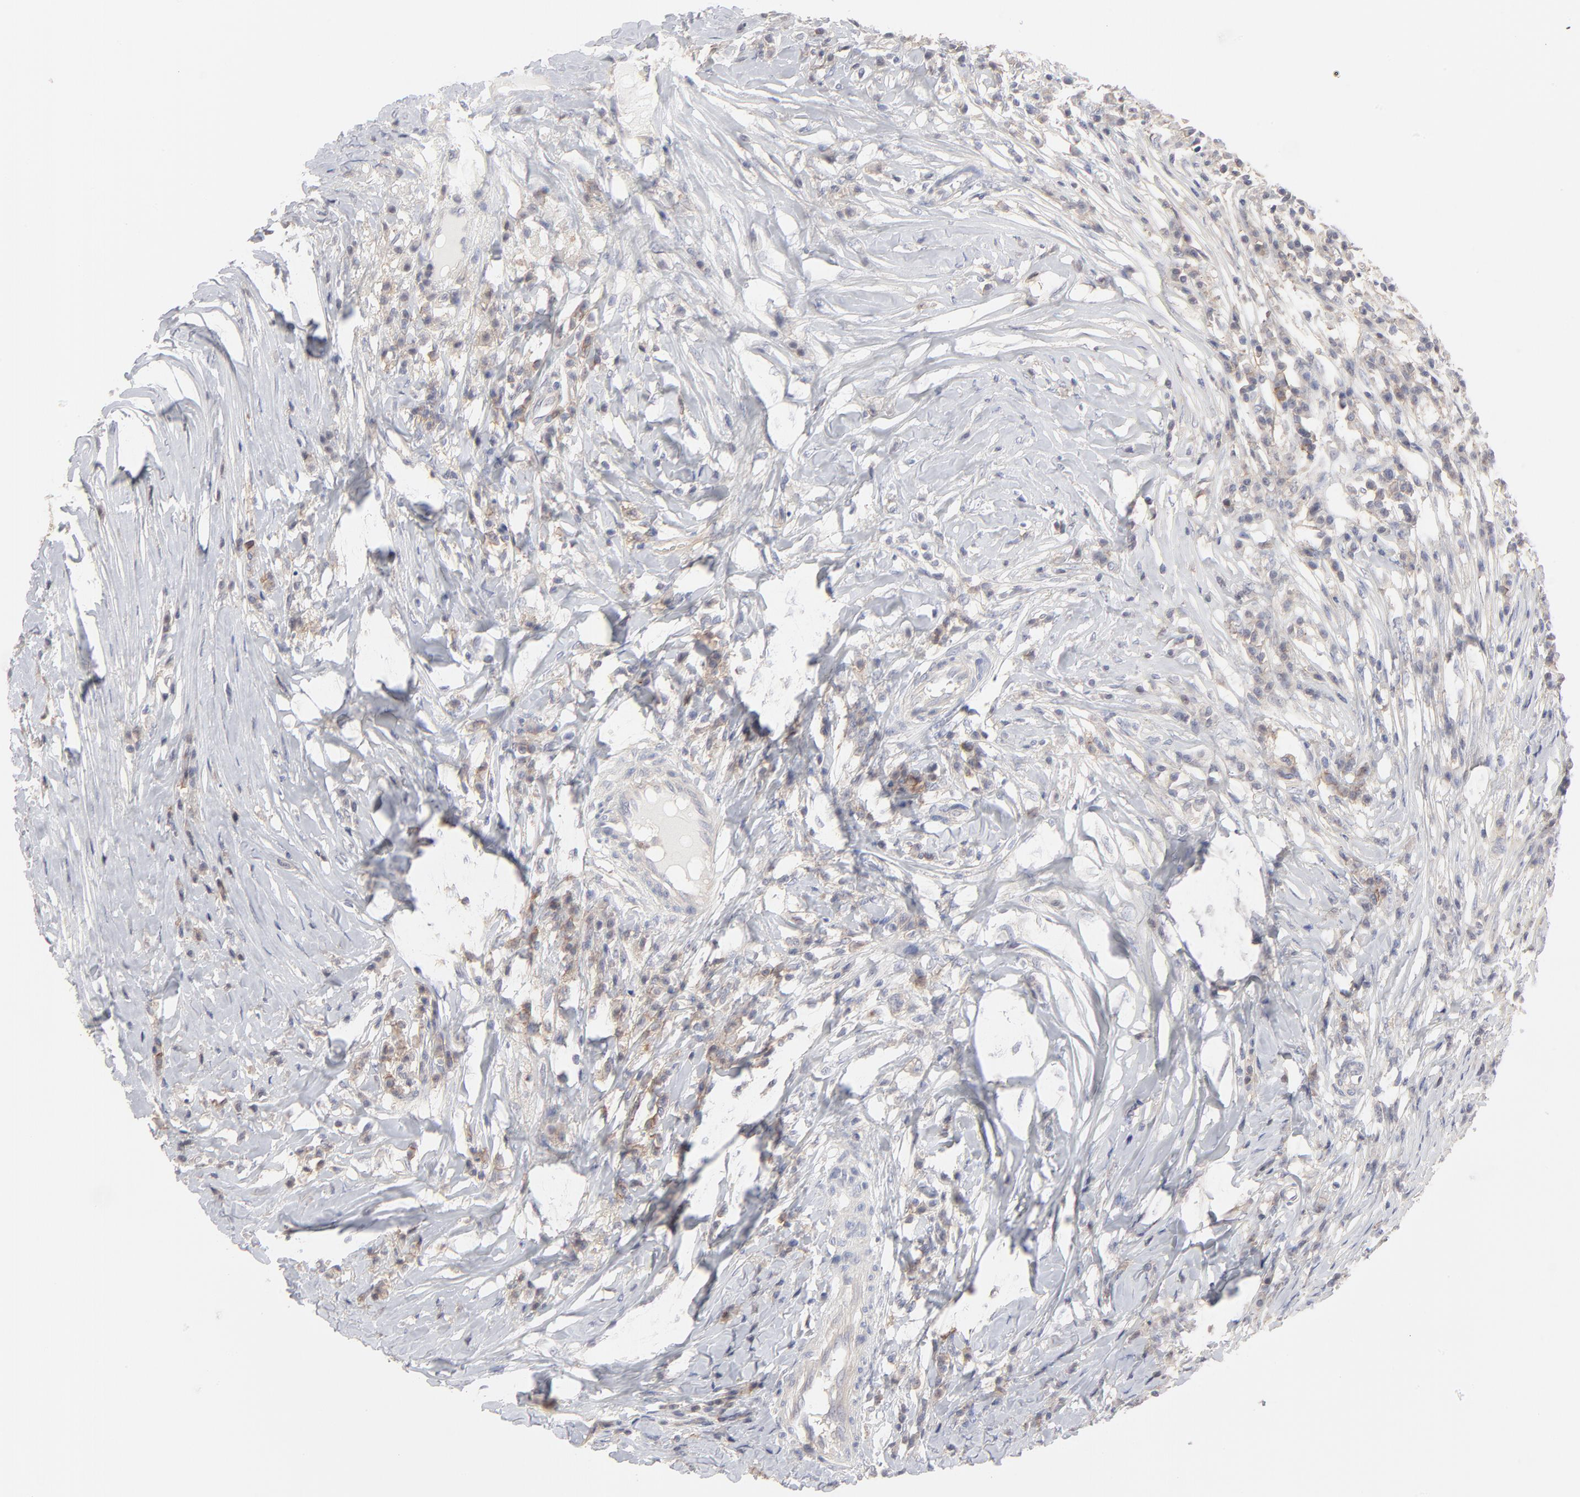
{"staining": {"intensity": "moderate", "quantity": "<25%", "location": "cytoplasmic/membranous"}, "tissue": "head and neck cancer", "cell_type": "Tumor cells", "image_type": "cancer", "snomed": [{"axis": "morphology", "description": "Adenocarcinoma, NOS"}, {"axis": "topography", "description": "Salivary gland"}, {"axis": "topography", "description": "Head-Neck"}], "caption": "Head and neck adenocarcinoma stained for a protein reveals moderate cytoplasmic/membranous positivity in tumor cells.", "gene": "SLC16A1", "patient": {"sex": "female", "age": 65}}